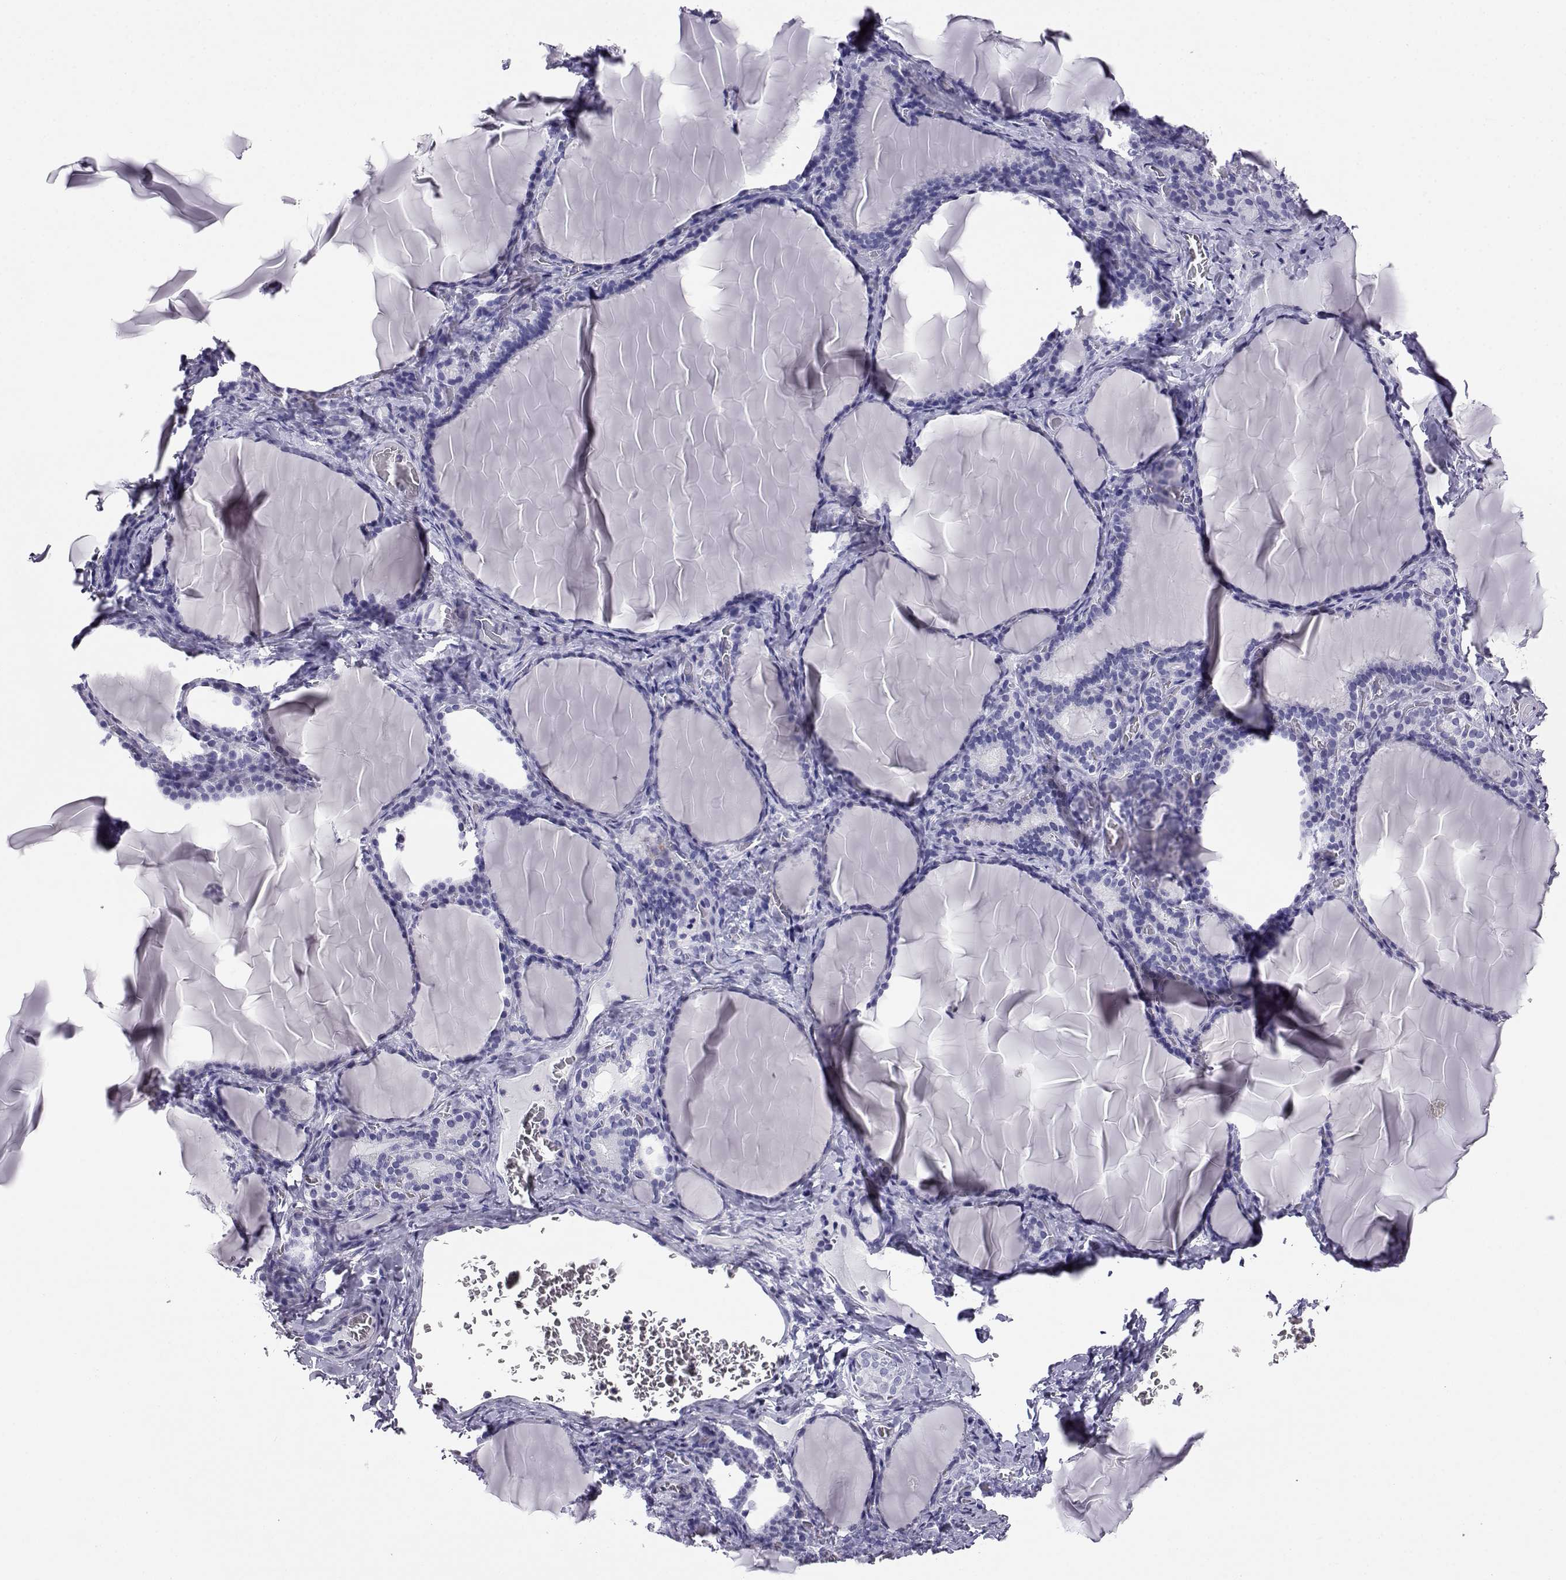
{"staining": {"intensity": "negative", "quantity": "none", "location": "none"}, "tissue": "thyroid gland", "cell_type": "Glandular cells", "image_type": "normal", "snomed": [{"axis": "morphology", "description": "Normal tissue, NOS"}, {"axis": "morphology", "description": "Hyperplasia, NOS"}, {"axis": "topography", "description": "Thyroid gland"}], "caption": "Glandular cells show no significant protein staining in unremarkable thyroid gland.", "gene": "AKR1B1", "patient": {"sex": "female", "age": 27}}